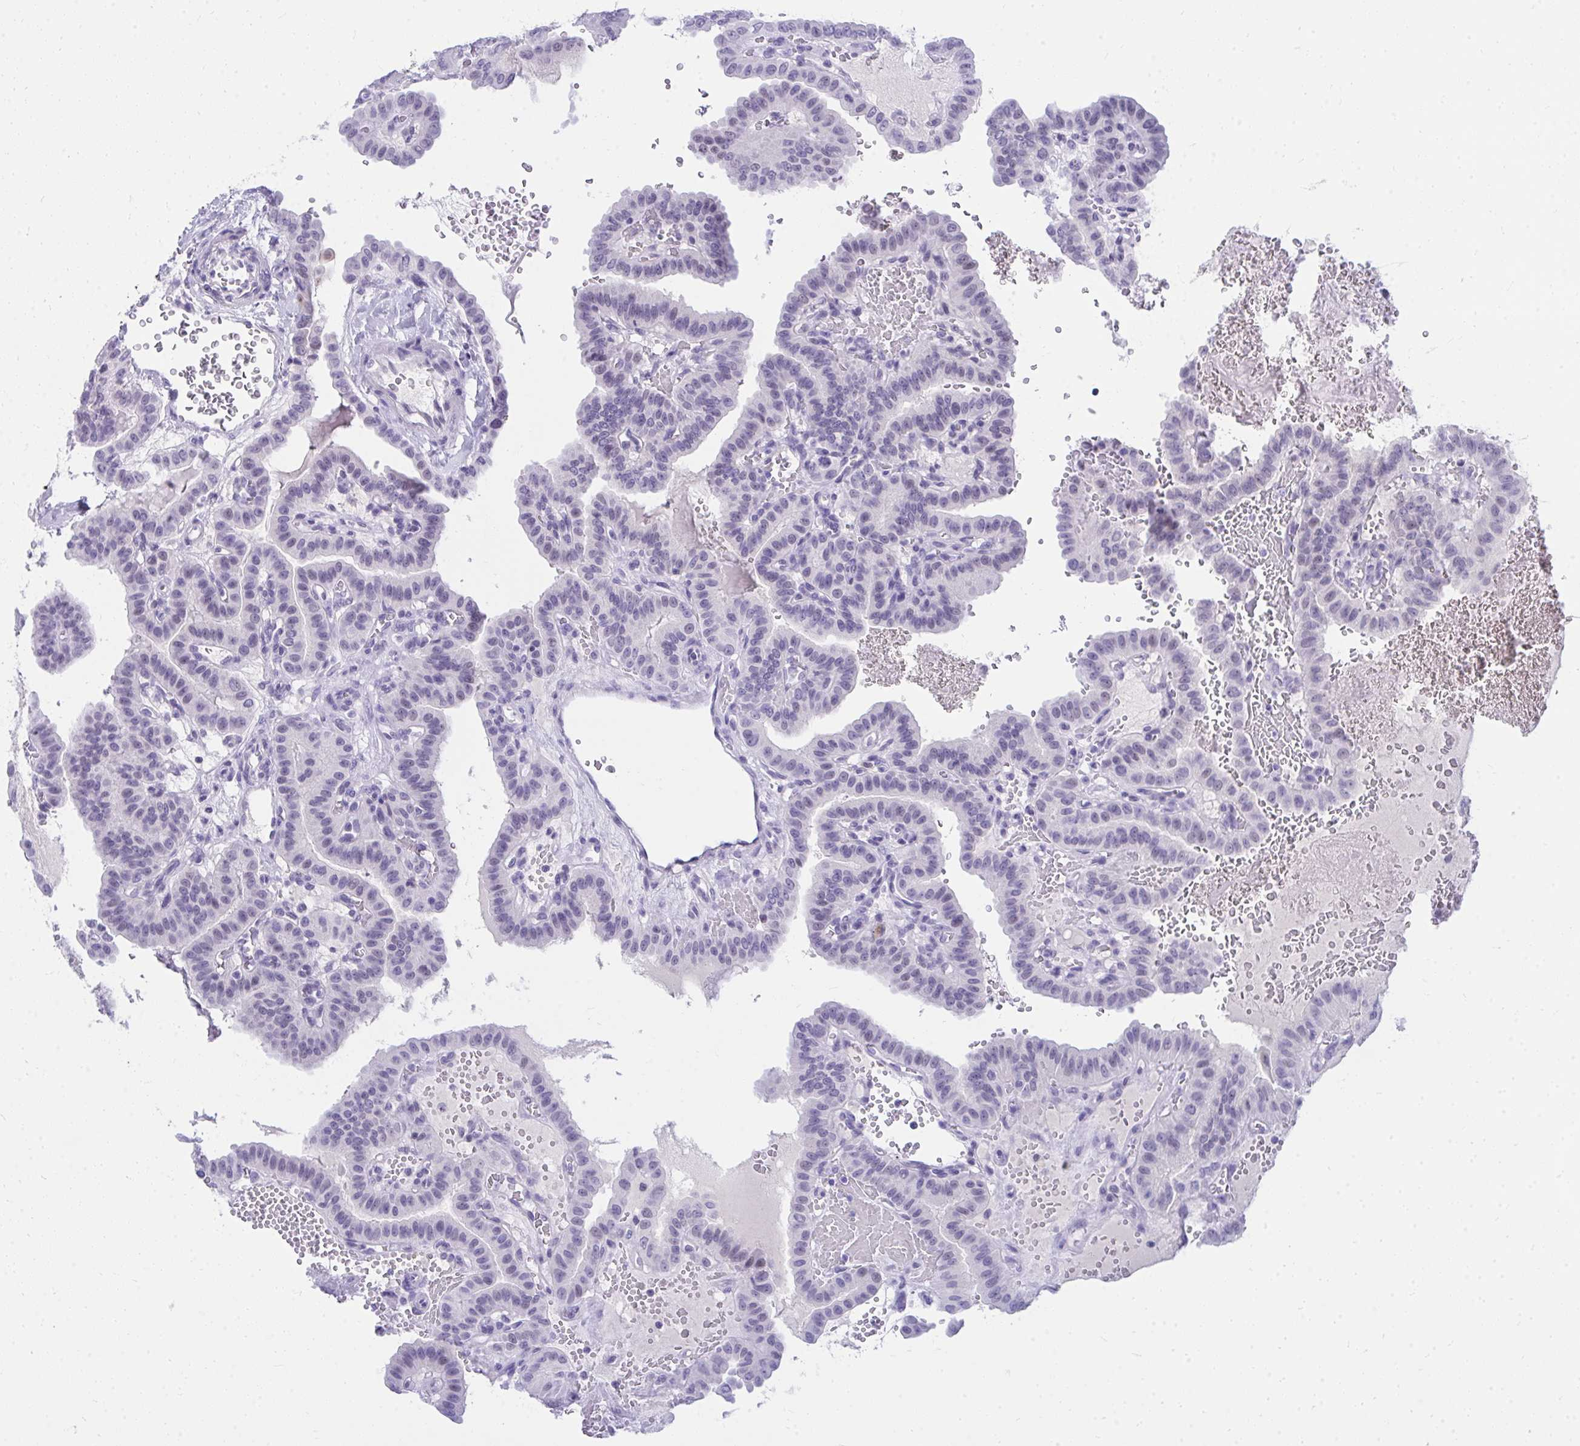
{"staining": {"intensity": "negative", "quantity": "none", "location": "none"}, "tissue": "thyroid cancer", "cell_type": "Tumor cells", "image_type": "cancer", "snomed": [{"axis": "morphology", "description": "Papillary adenocarcinoma, NOS"}, {"axis": "topography", "description": "Thyroid gland"}], "caption": "The photomicrograph shows no staining of tumor cells in papillary adenocarcinoma (thyroid).", "gene": "OR5F1", "patient": {"sex": "male", "age": 87}}